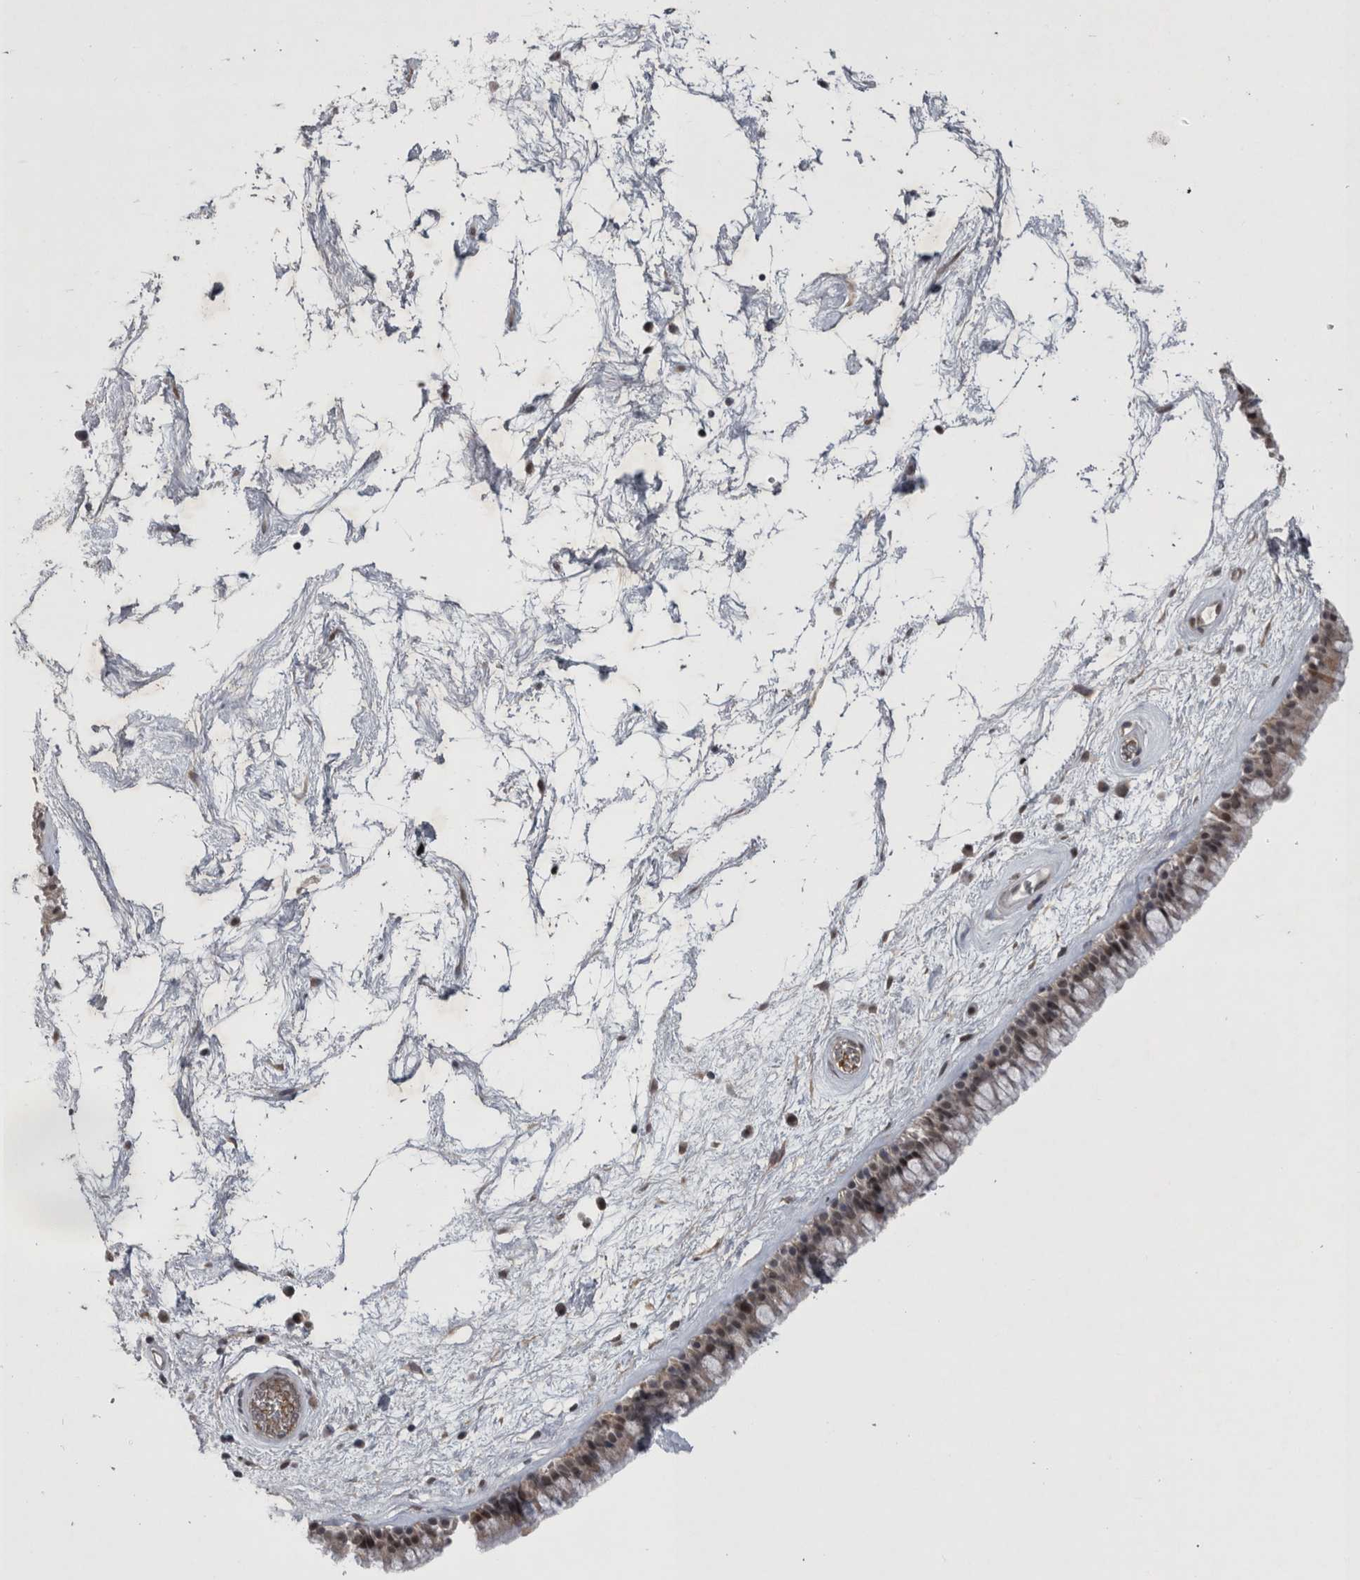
{"staining": {"intensity": "moderate", "quantity": "<25%", "location": "nuclear"}, "tissue": "nasopharynx", "cell_type": "Respiratory epithelial cells", "image_type": "normal", "snomed": [{"axis": "morphology", "description": "Normal tissue, NOS"}, {"axis": "morphology", "description": "Inflammation, NOS"}, {"axis": "topography", "description": "Nasopharynx"}], "caption": "Immunohistochemistry photomicrograph of normal nasopharynx: nasopharynx stained using IHC demonstrates low levels of moderate protein expression localized specifically in the nuclear of respiratory epithelial cells, appearing as a nuclear brown color.", "gene": "IFI44", "patient": {"sex": "male", "age": 48}}